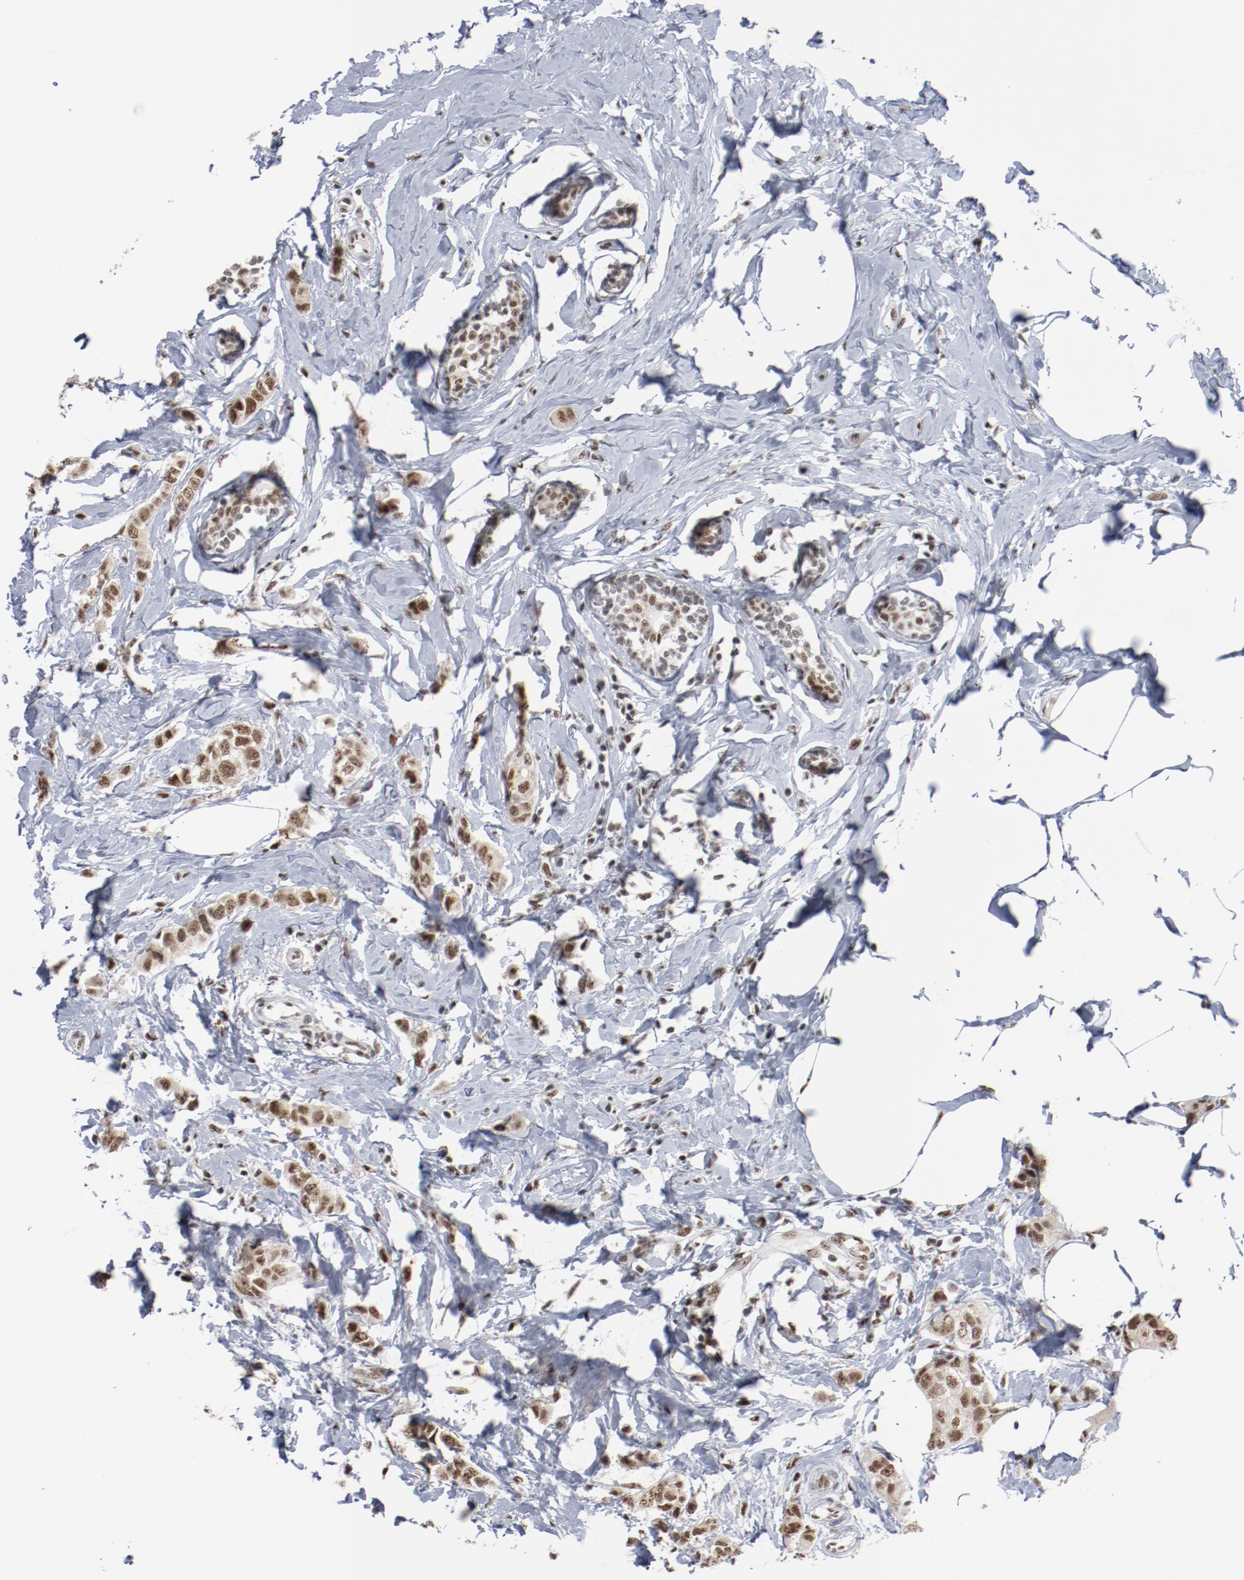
{"staining": {"intensity": "moderate", "quantity": ">75%", "location": "nuclear"}, "tissue": "breast cancer", "cell_type": "Tumor cells", "image_type": "cancer", "snomed": [{"axis": "morphology", "description": "Normal tissue, NOS"}, {"axis": "morphology", "description": "Duct carcinoma"}, {"axis": "topography", "description": "Breast"}], "caption": "Breast invasive ductal carcinoma stained with immunohistochemistry (IHC) reveals moderate nuclear staining in approximately >75% of tumor cells.", "gene": "BUB3", "patient": {"sex": "female", "age": 50}}